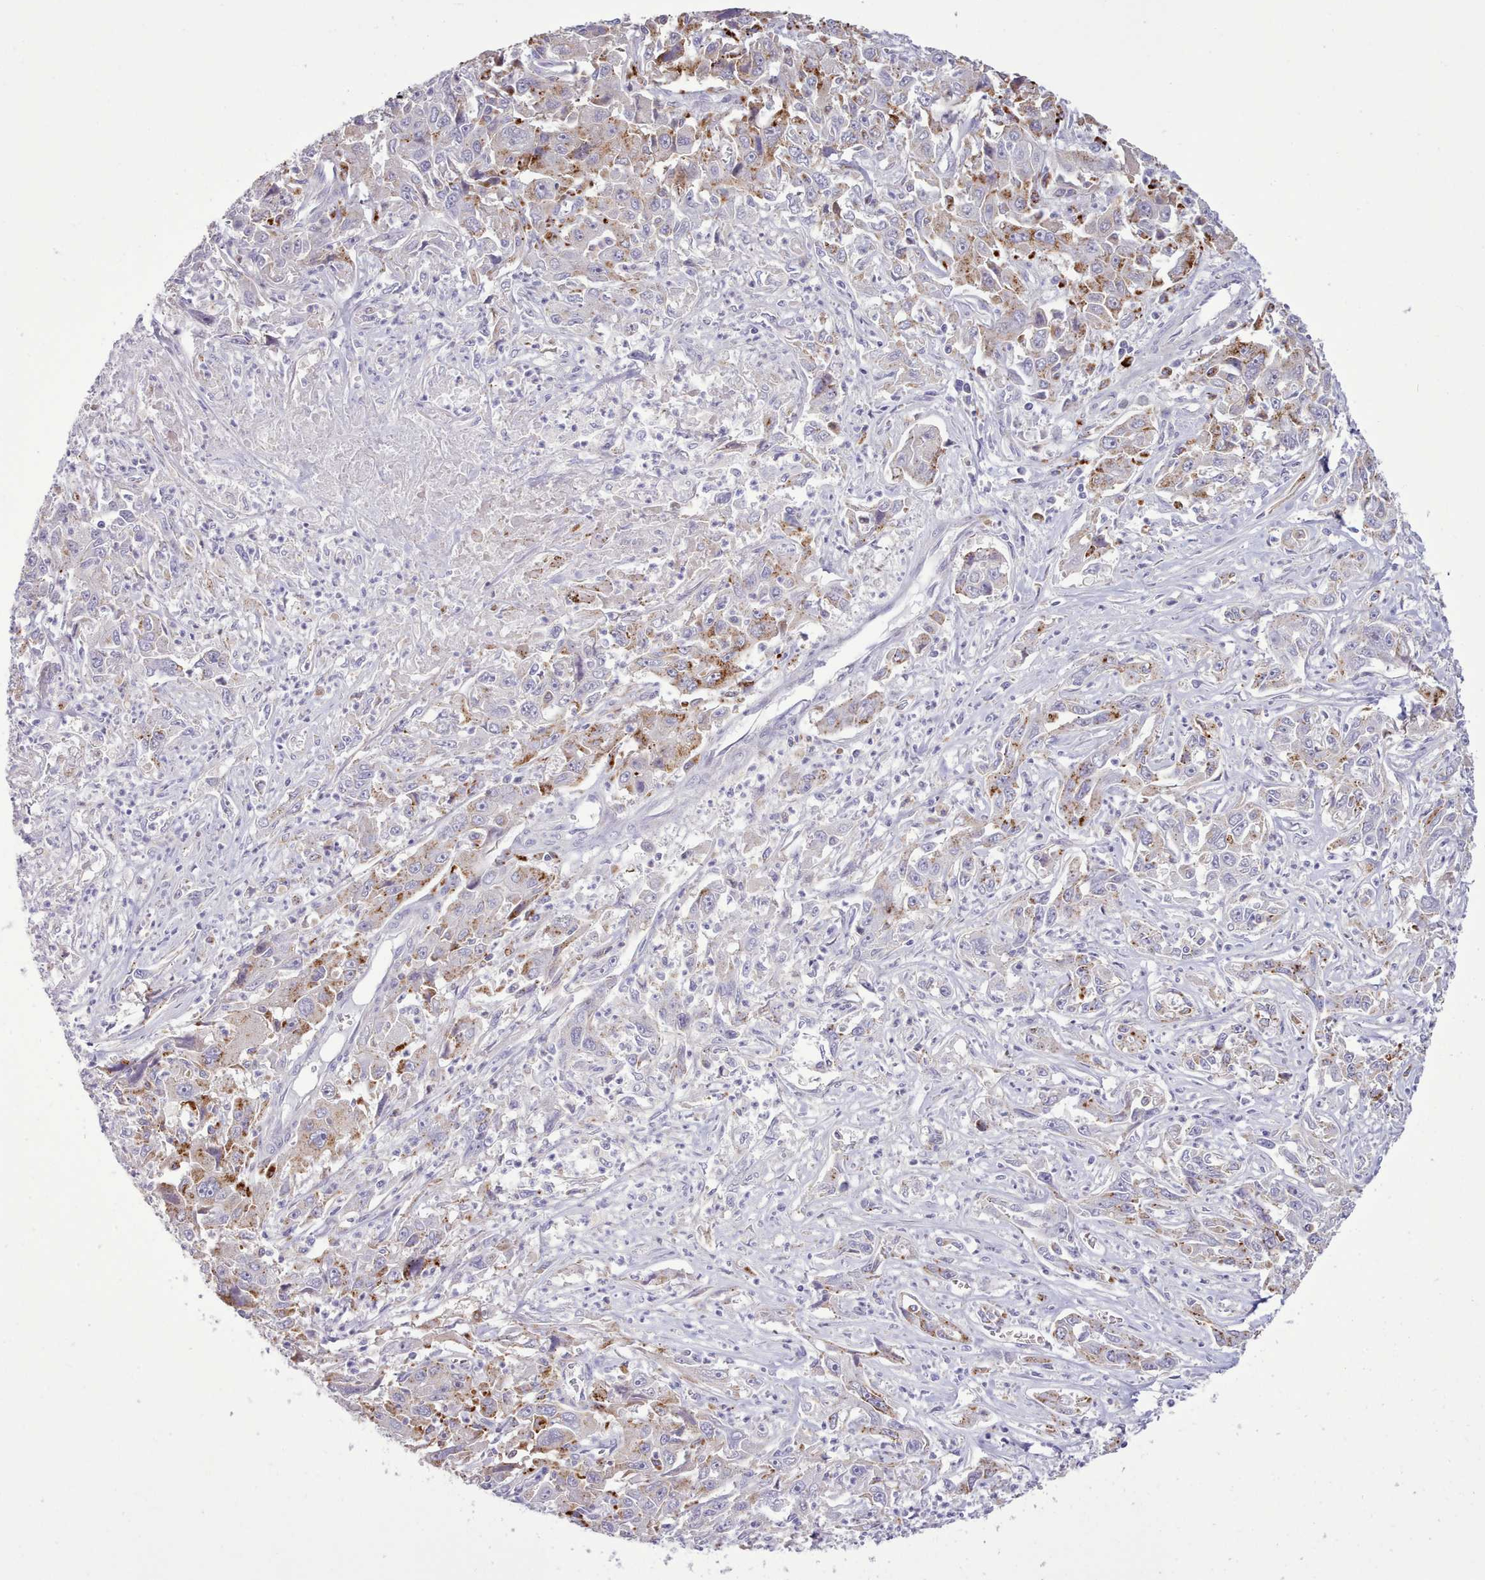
{"staining": {"intensity": "moderate", "quantity": "25%-75%", "location": "cytoplasmic/membranous"}, "tissue": "liver cancer", "cell_type": "Tumor cells", "image_type": "cancer", "snomed": [{"axis": "morphology", "description": "Carcinoma, Hepatocellular, NOS"}, {"axis": "topography", "description": "Liver"}], "caption": "Liver cancer stained with a brown dye displays moderate cytoplasmic/membranous positive expression in about 25%-75% of tumor cells.", "gene": "SRD5A1", "patient": {"sex": "male", "age": 63}}